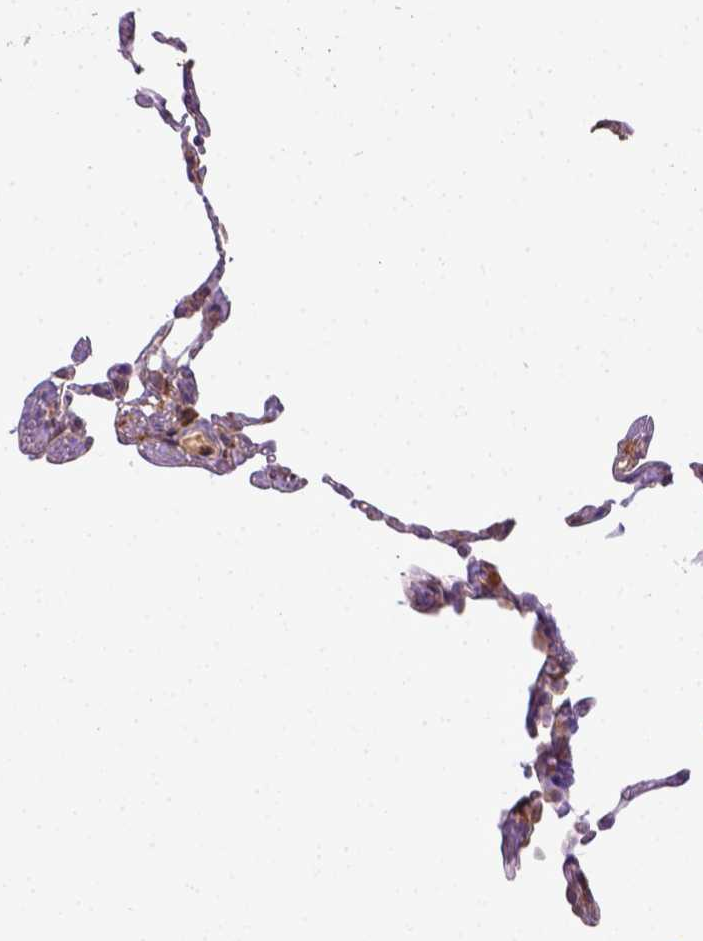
{"staining": {"intensity": "weak", "quantity": "25%-75%", "location": "cytoplasmic/membranous"}, "tissue": "lung", "cell_type": "Alveolar cells", "image_type": "normal", "snomed": [{"axis": "morphology", "description": "Normal tissue, NOS"}, {"axis": "topography", "description": "Lung"}], "caption": "Lung stained with a brown dye reveals weak cytoplasmic/membranous positive positivity in approximately 25%-75% of alveolar cells.", "gene": "MT", "patient": {"sex": "female", "age": 57}}